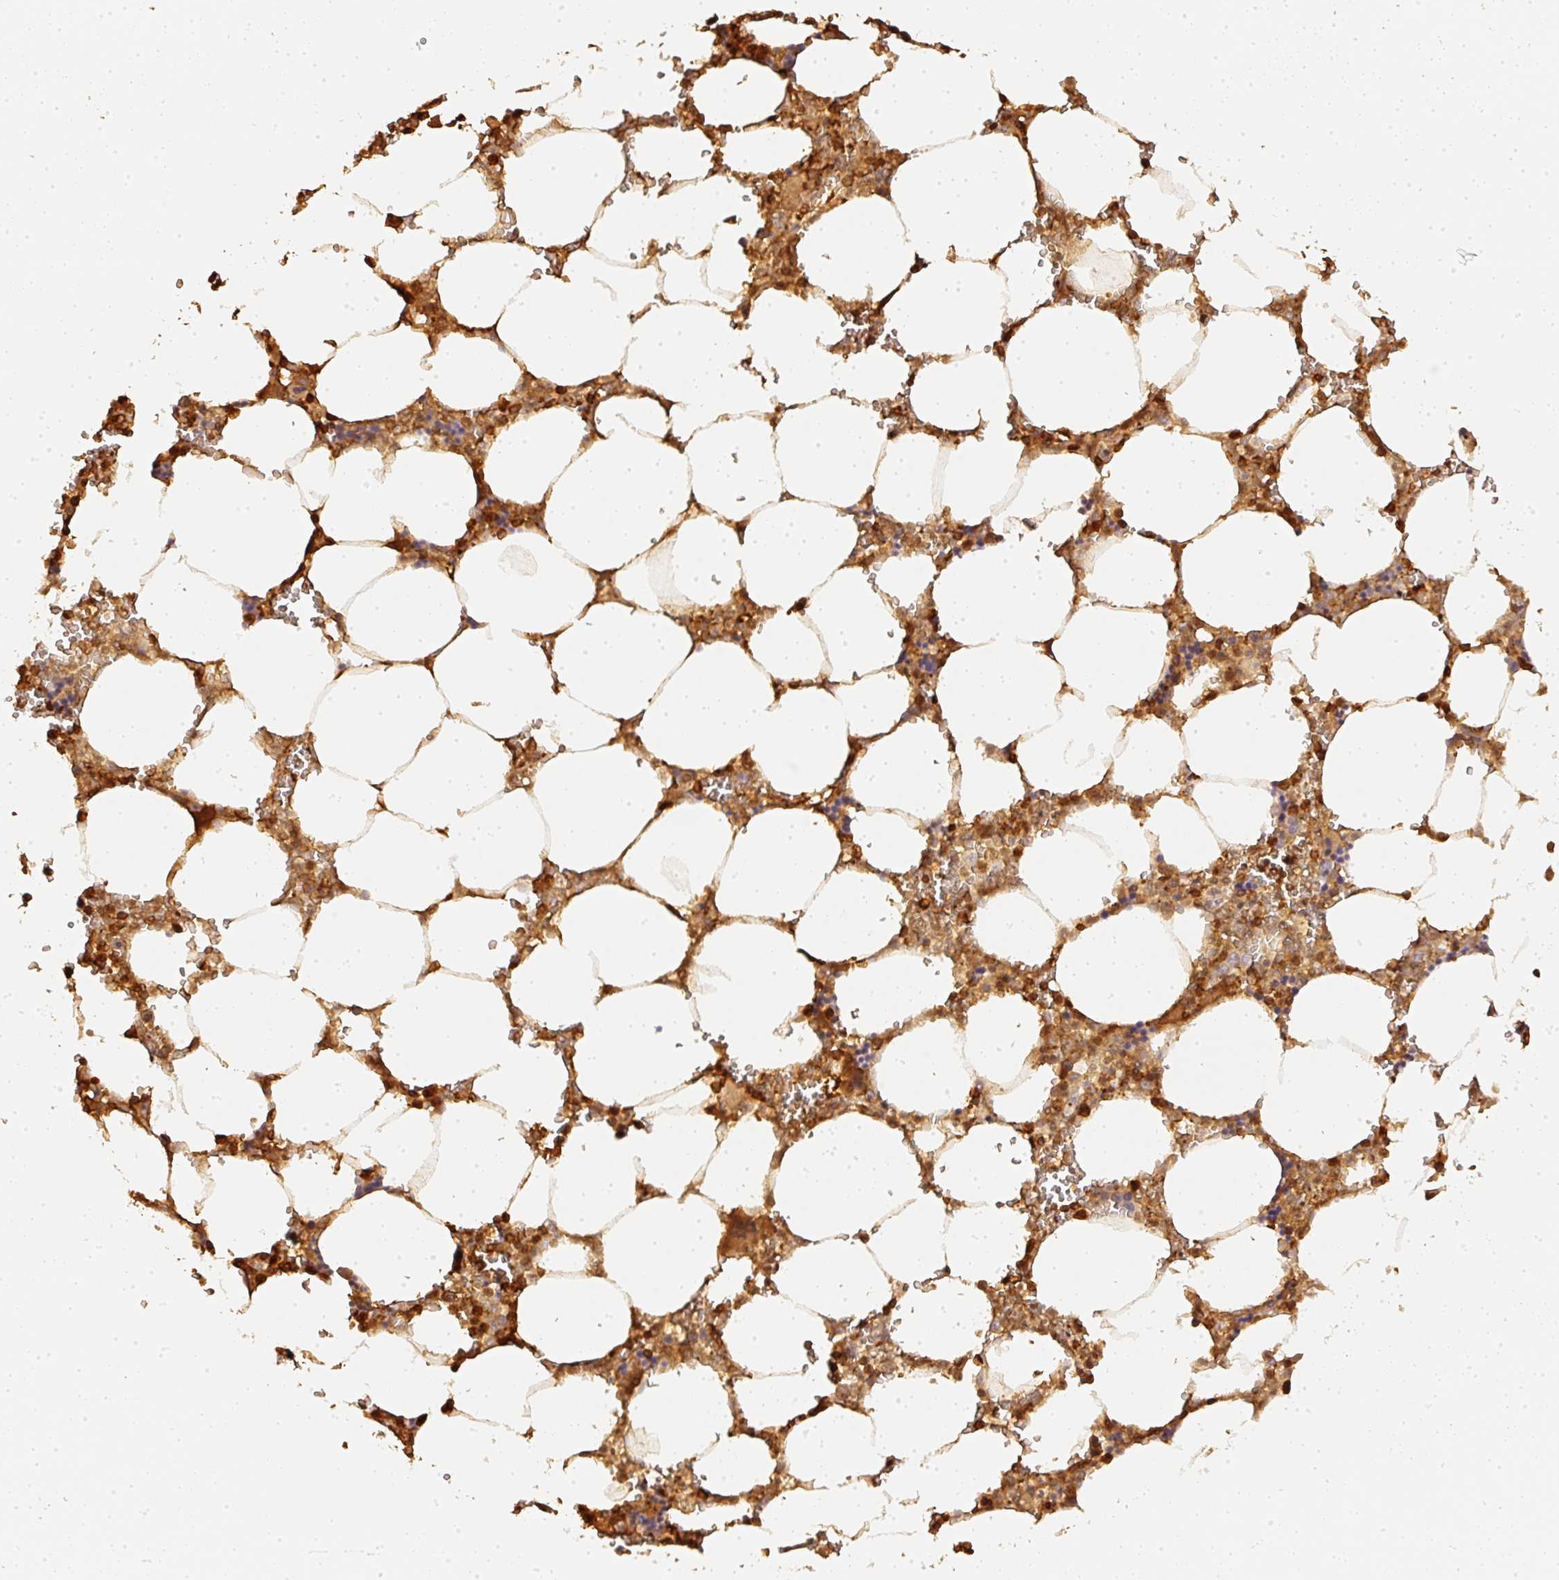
{"staining": {"intensity": "moderate", "quantity": ">75%", "location": "cytoplasmic/membranous"}, "tissue": "bone marrow", "cell_type": "Hematopoietic cells", "image_type": "normal", "snomed": [{"axis": "morphology", "description": "Normal tissue, NOS"}, {"axis": "topography", "description": "Bone marrow"}], "caption": "Protein expression analysis of normal human bone marrow reveals moderate cytoplasmic/membranous positivity in approximately >75% of hematopoietic cells. (DAB IHC with brightfield microscopy, high magnification).", "gene": "PFN1", "patient": {"sex": "male", "age": 64}}